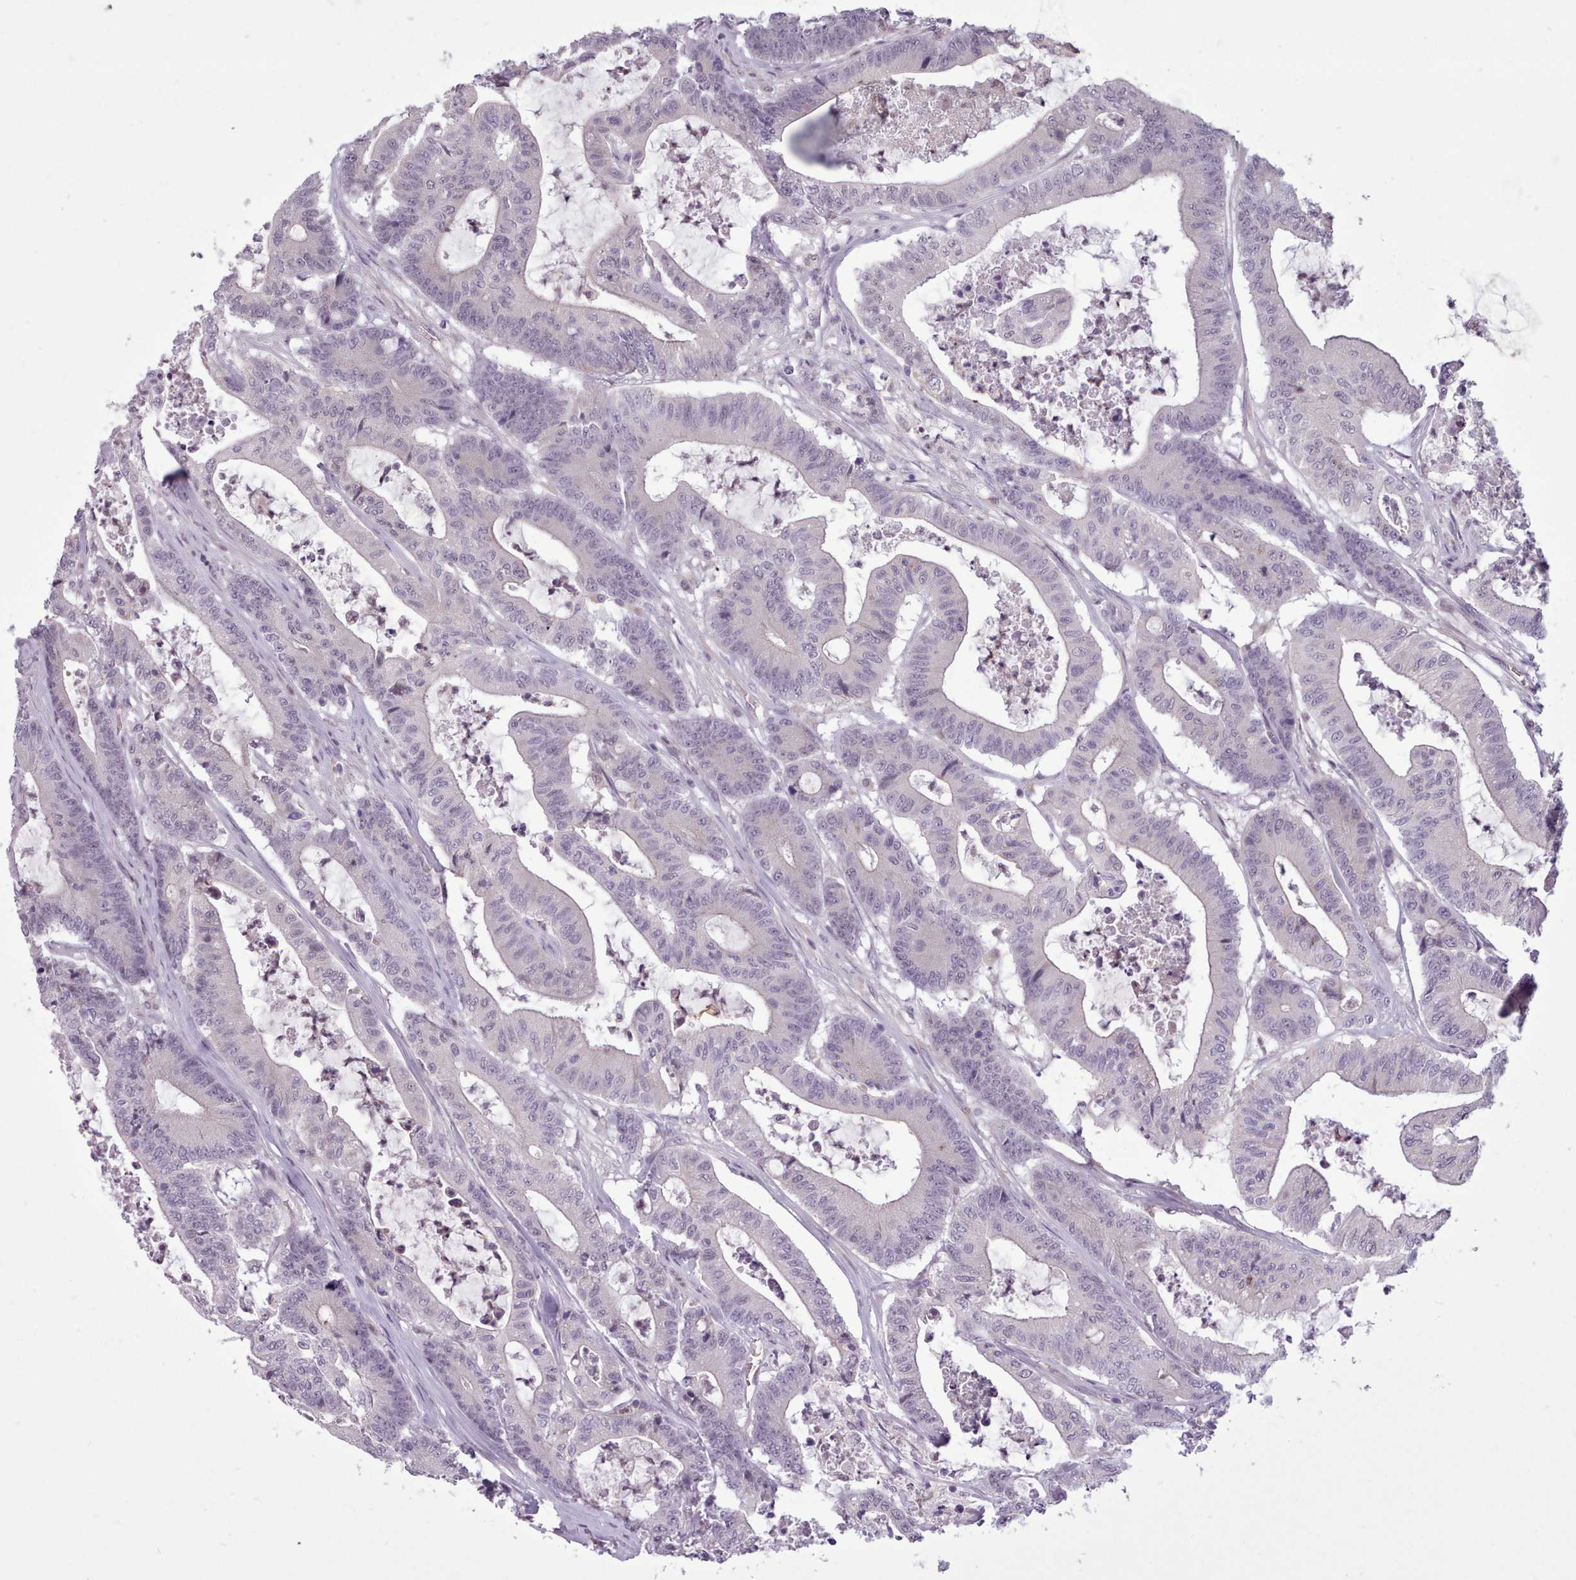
{"staining": {"intensity": "negative", "quantity": "none", "location": "none"}, "tissue": "colorectal cancer", "cell_type": "Tumor cells", "image_type": "cancer", "snomed": [{"axis": "morphology", "description": "Adenocarcinoma, NOS"}, {"axis": "topography", "description": "Colon"}], "caption": "Immunohistochemical staining of colorectal cancer (adenocarcinoma) reveals no significant positivity in tumor cells. (Brightfield microscopy of DAB immunohistochemistry at high magnification).", "gene": "SLURP1", "patient": {"sex": "female", "age": 84}}